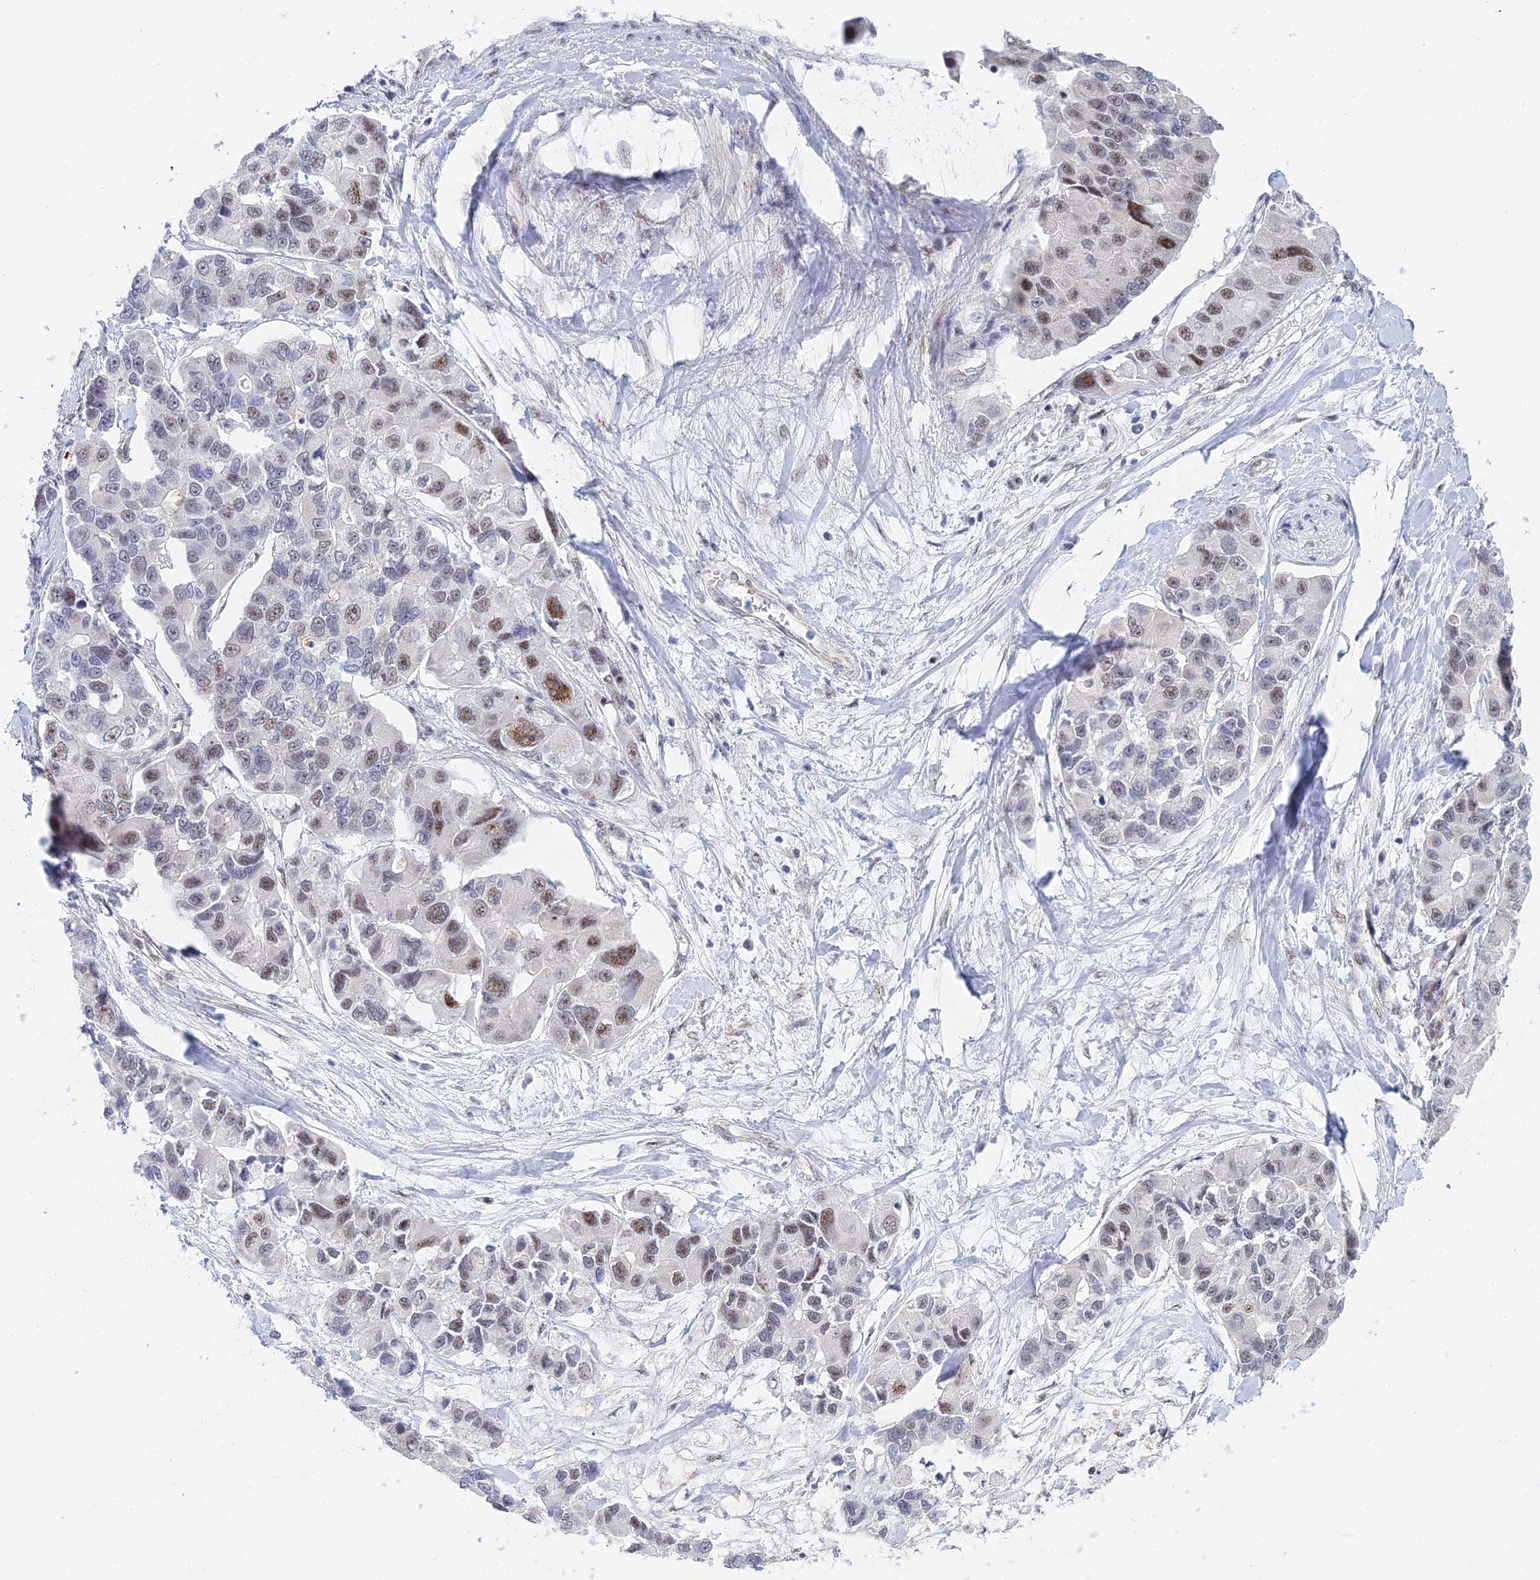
{"staining": {"intensity": "moderate", "quantity": "25%-75%", "location": "nuclear"}, "tissue": "lung cancer", "cell_type": "Tumor cells", "image_type": "cancer", "snomed": [{"axis": "morphology", "description": "Adenocarcinoma, NOS"}, {"axis": "topography", "description": "Lung"}], "caption": "Protein expression analysis of human lung cancer reveals moderate nuclear expression in approximately 25%-75% of tumor cells.", "gene": "CFAP92", "patient": {"sex": "female", "age": 54}}